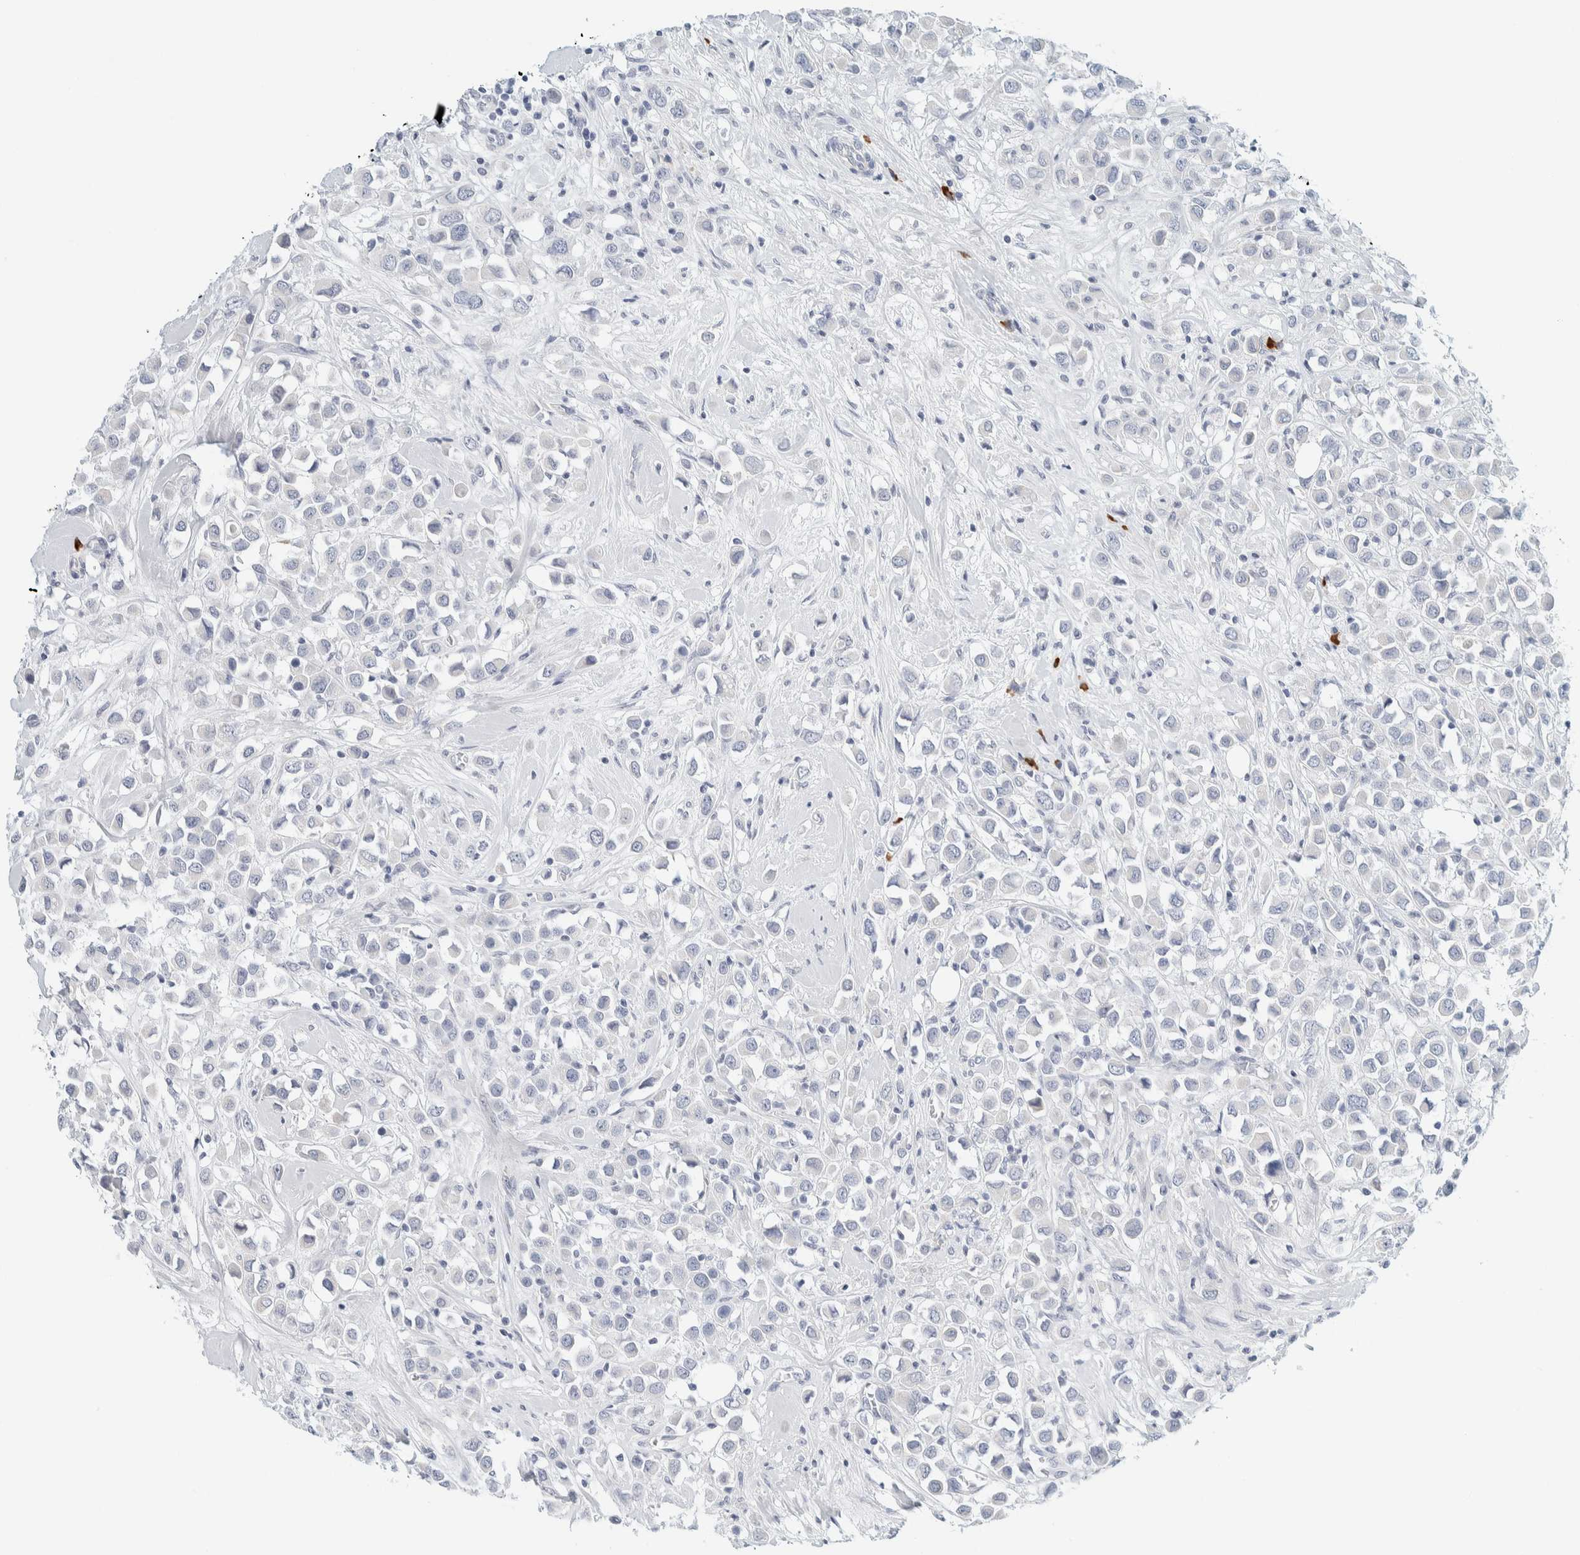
{"staining": {"intensity": "negative", "quantity": "none", "location": "none"}, "tissue": "breast cancer", "cell_type": "Tumor cells", "image_type": "cancer", "snomed": [{"axis": "morphology", "description": "Duct carcinoma"}, {"axis": "topography", "description": "Breast"}], "caption": "Tumor cells are negative for protein expression in human breast cancer (invasive ductal carcinoma).", "gene": "ARHGAP27", "patient": {"sex": "female", "age": 61}}